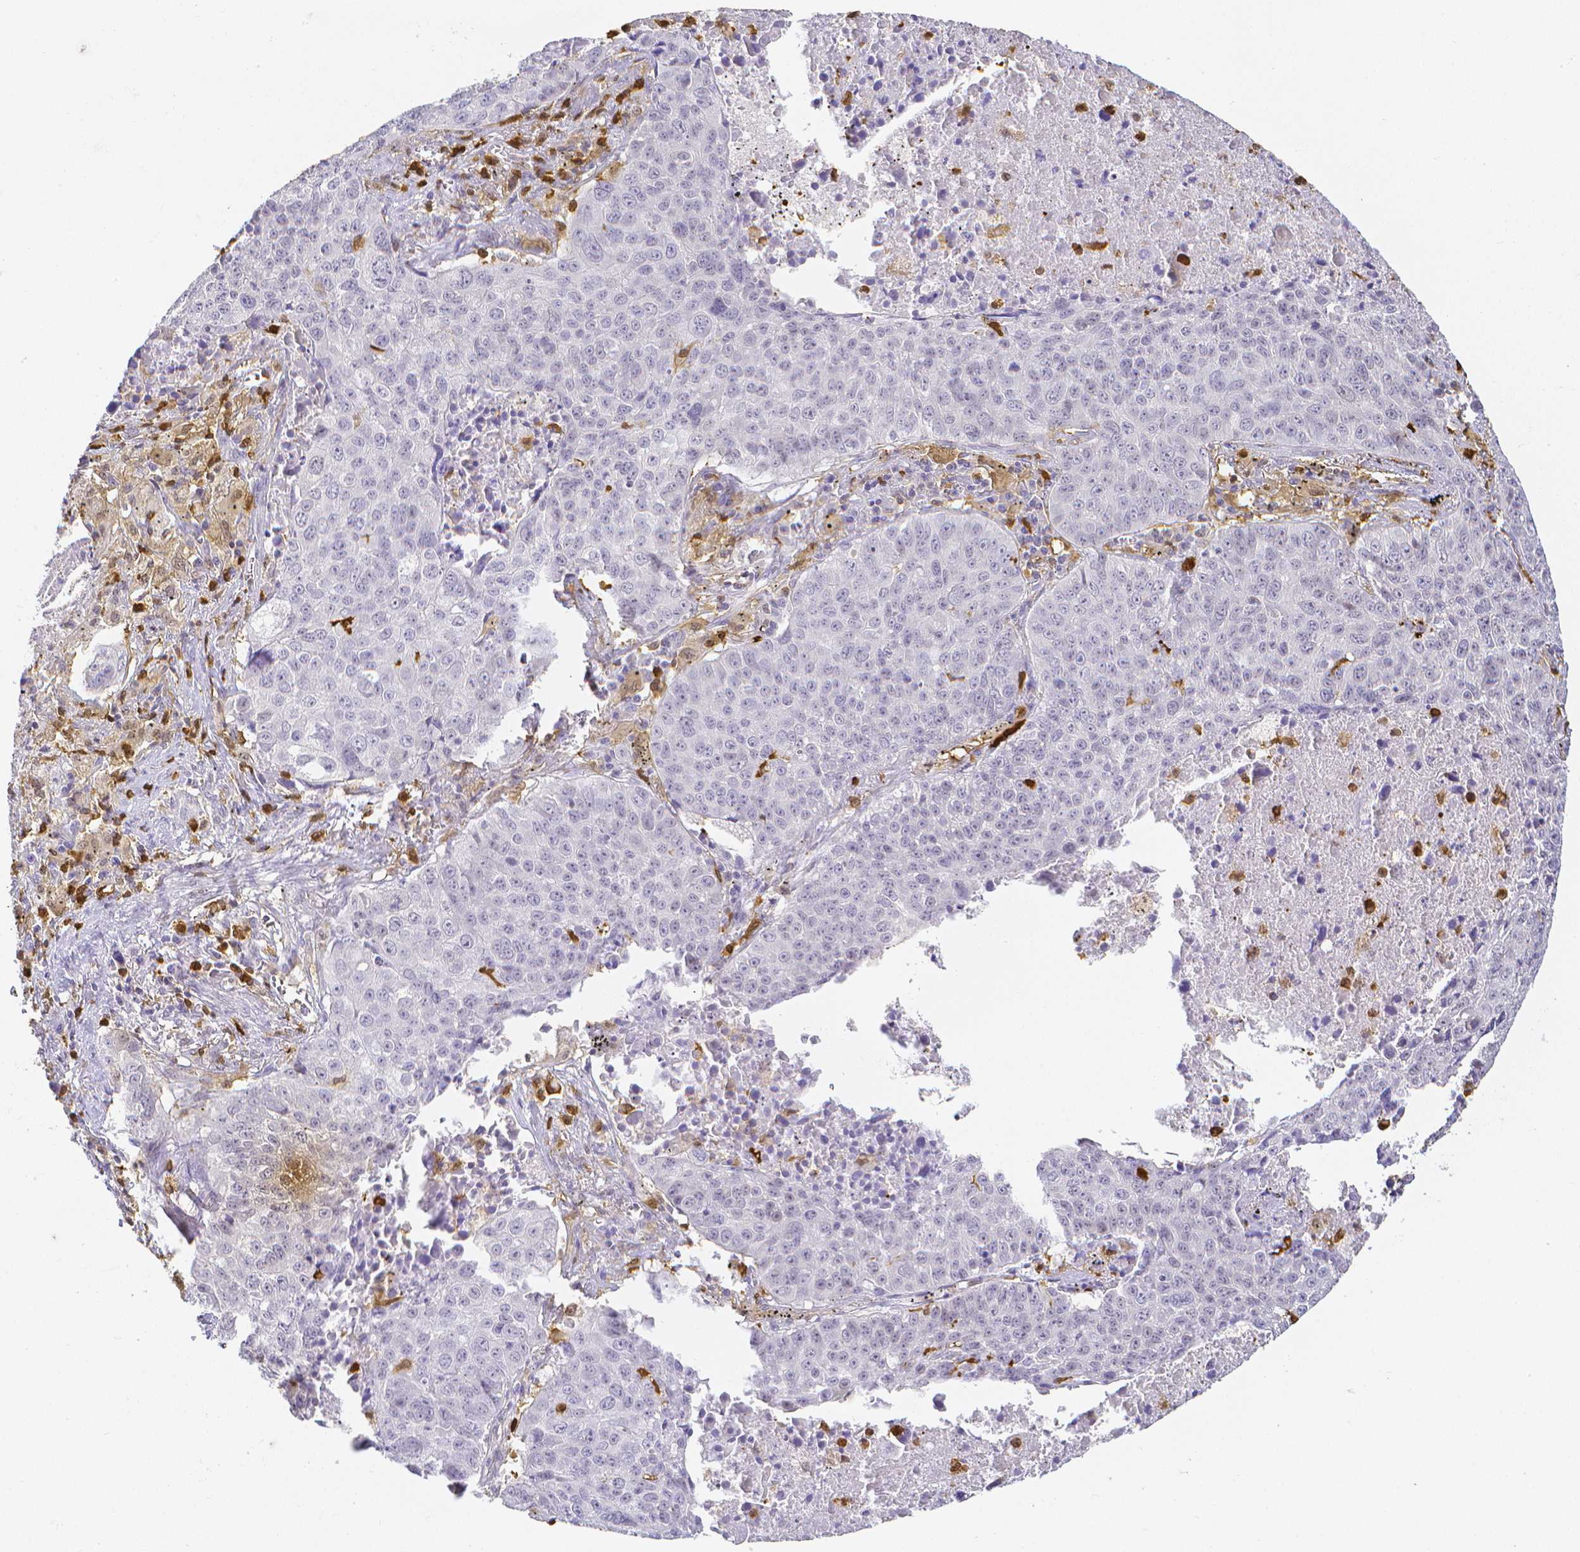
{"staining": {"intensity": "negative", "quantity": "none", "location": "none"}, "tissue": "lung cancer", "cell_type": "Tumor cells", "image_type": "cancer", "snomed": [{"axis": "morphology", "description": "Normal morphology"}, {"axis": "morphology", "description": "Aneuploidy"}, {"axis": "morphology", "description": "Squamous cell carcinoma, NOS"}, {"axis": "topography", "description": "Lymph node"}, {"axis": "topography", "description": "Lung"}], "caption": "Lung cancer was stained to show a protein in brown. There is no significant staining in tumor cells. Brightfield microscopy of IHC stained with DAB (brown) and hematoxylin (blue), captured at high magnification.", "gene": "COTL1", "patient": {"sex": "female", "age": 76}}